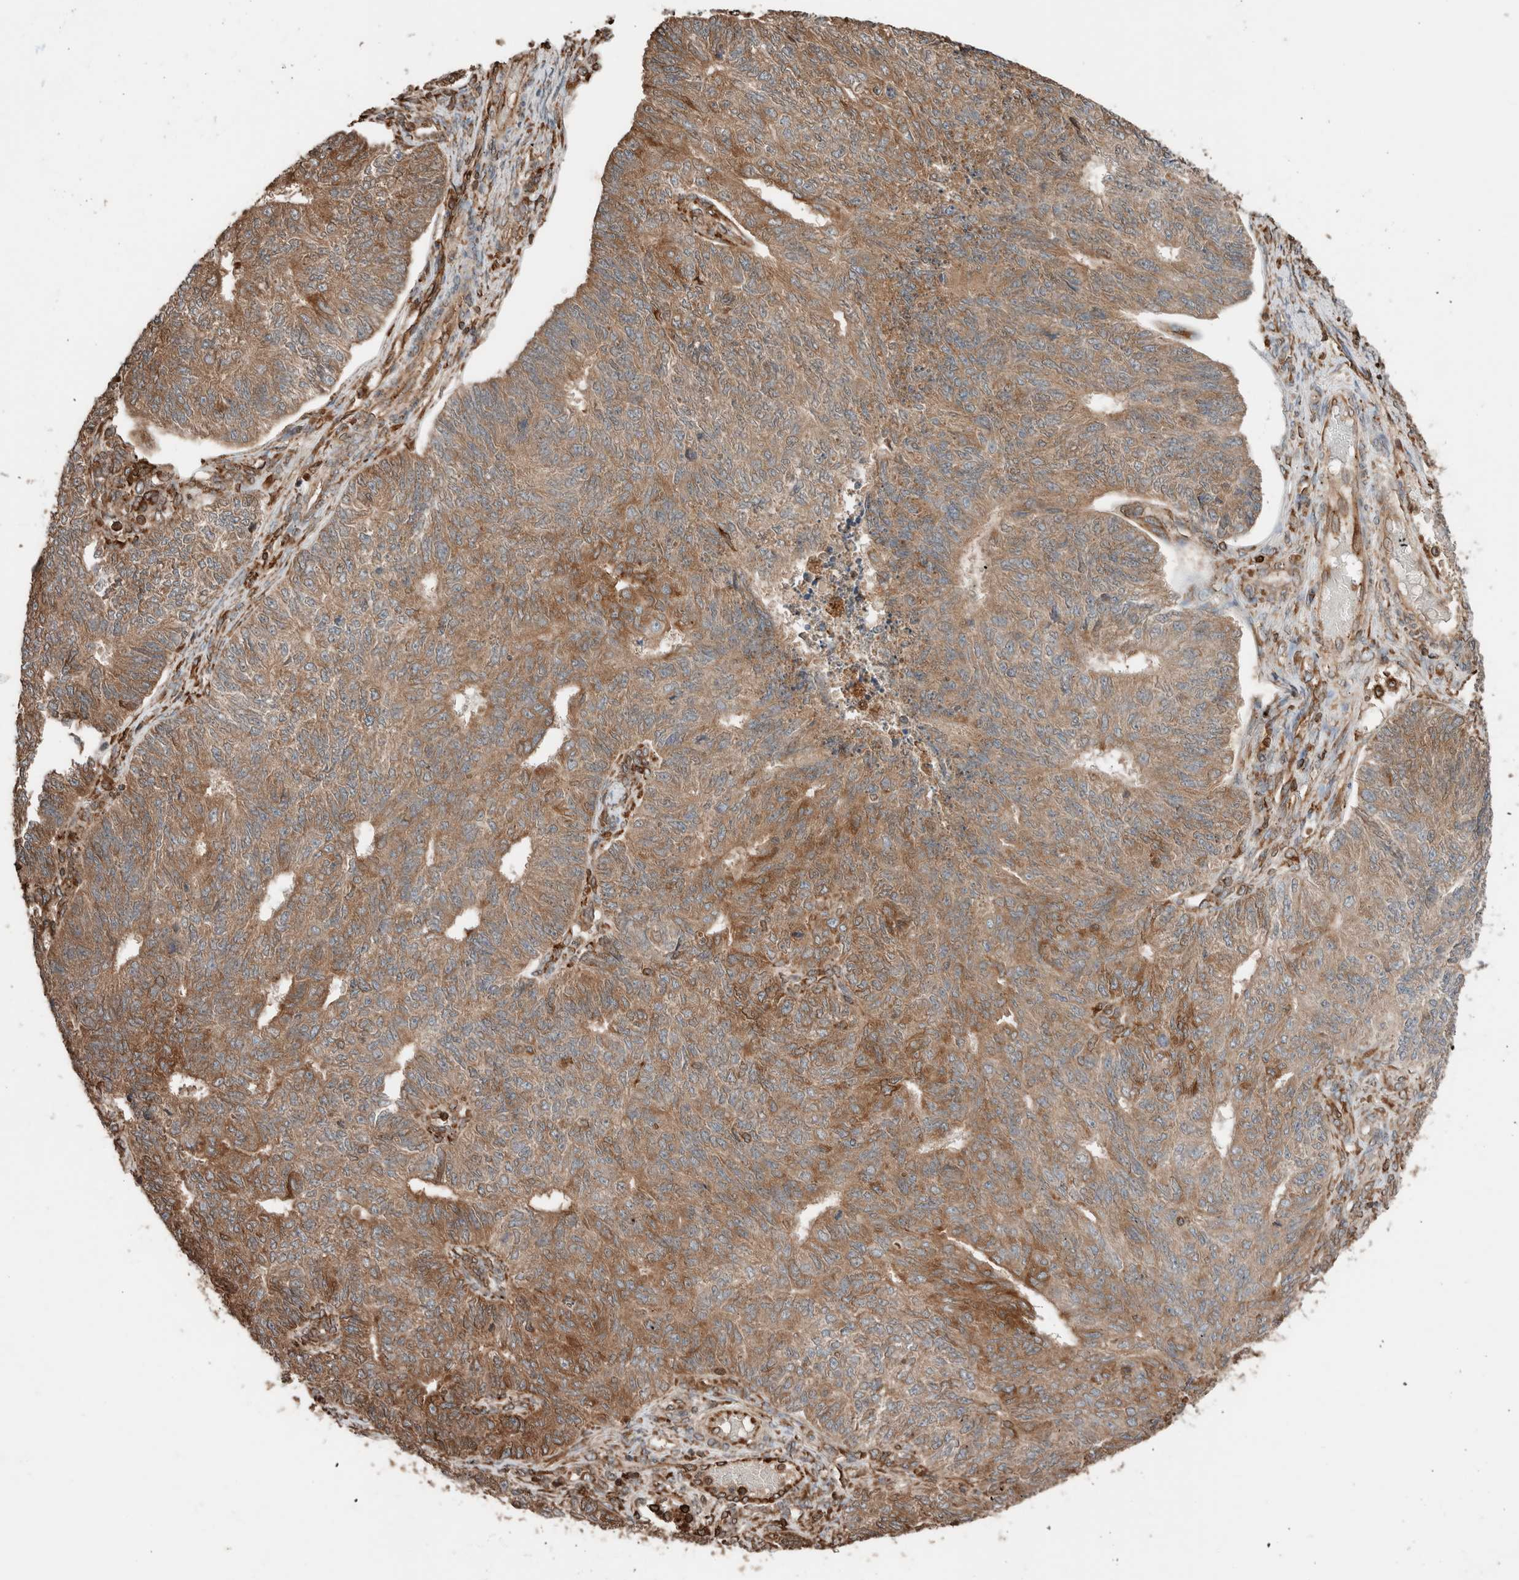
{"staining": {"intensity": "moderate", "quantity": ">75%", "location": "cytoplasmic/membranous"}, "tissue": "endometrial cancer", "cell_type": "Tumor cells", "image_type": "cancer", "snomed": [{"axis": "morphology", "description": "Adenocarcinoma, NOS"}, {"axis": "topography", "description": "Endometrium"}], "caption": "Endometrial cancer (adenocarcinoma) stained with a brown dye reveals moderate cytoplasmic/membranous positive positivity in approximately >75% of tumor cells.", "gene": "ERAP2", "patient": {"sex": "female", "age": 32}}